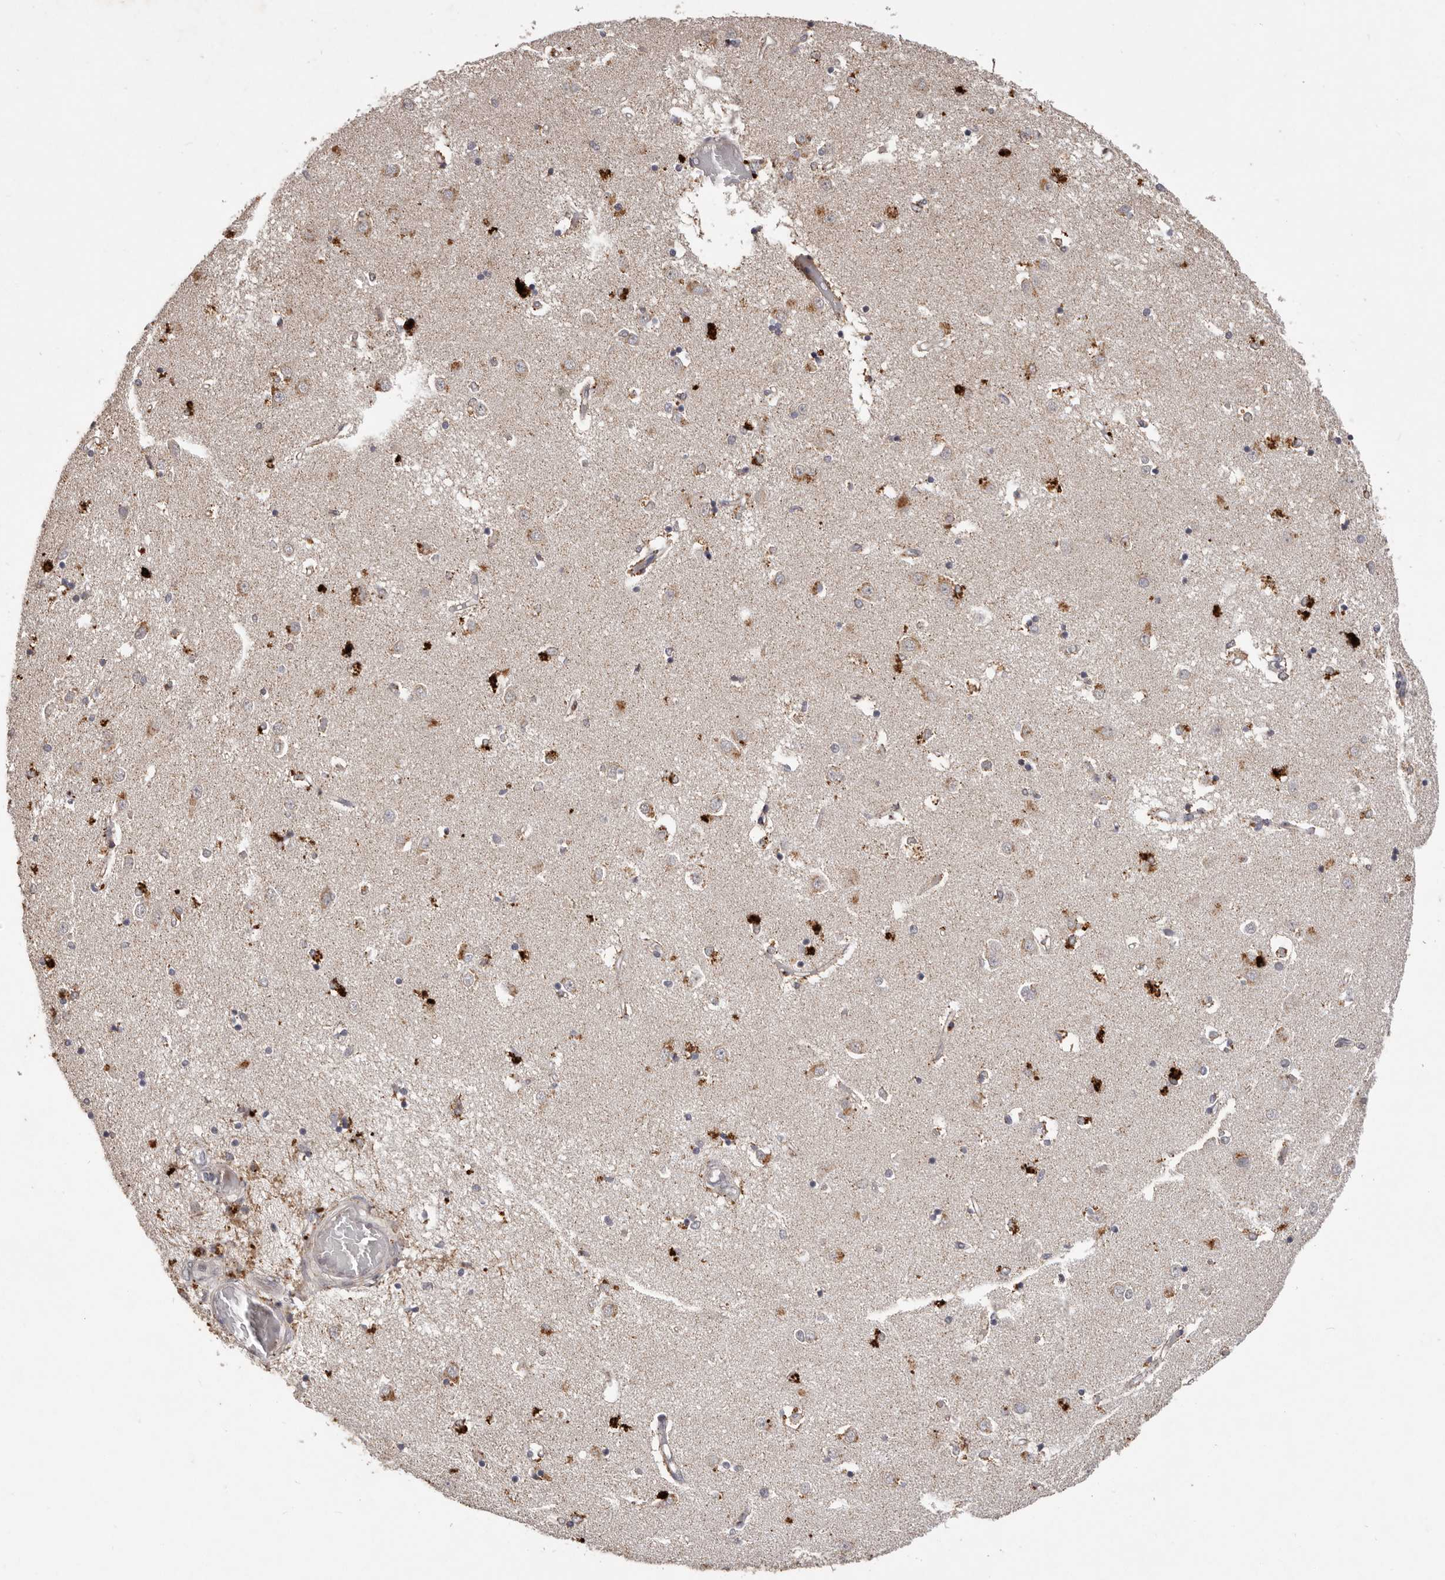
{"staining": {"intensity": "moderate", "quantity": "<25%", "location": "cytoplasmic/membranous"}, "tissue": "caudate", "cell_type": "Glial cells", "image_type": "normal", "snomed": [{"axis": "morphology", "description": "Normal tissue, NOS"}, {"axis": "topography", "description": "Lateral ventricle wall"}], "caption": "Immunohistochemical staining of normal human caudate exhibits <25% levels of moderate cytoplasmic/membranous protein staining in approximately <25% of glial cells. The staining was performed using DAB to visualize the protein expression in brown, while the nuclei were stained in blue with hematoxylin (Magnification: 20x).", "gene": "PLOD2", "patient": {"sex": "male", "age": 45}}